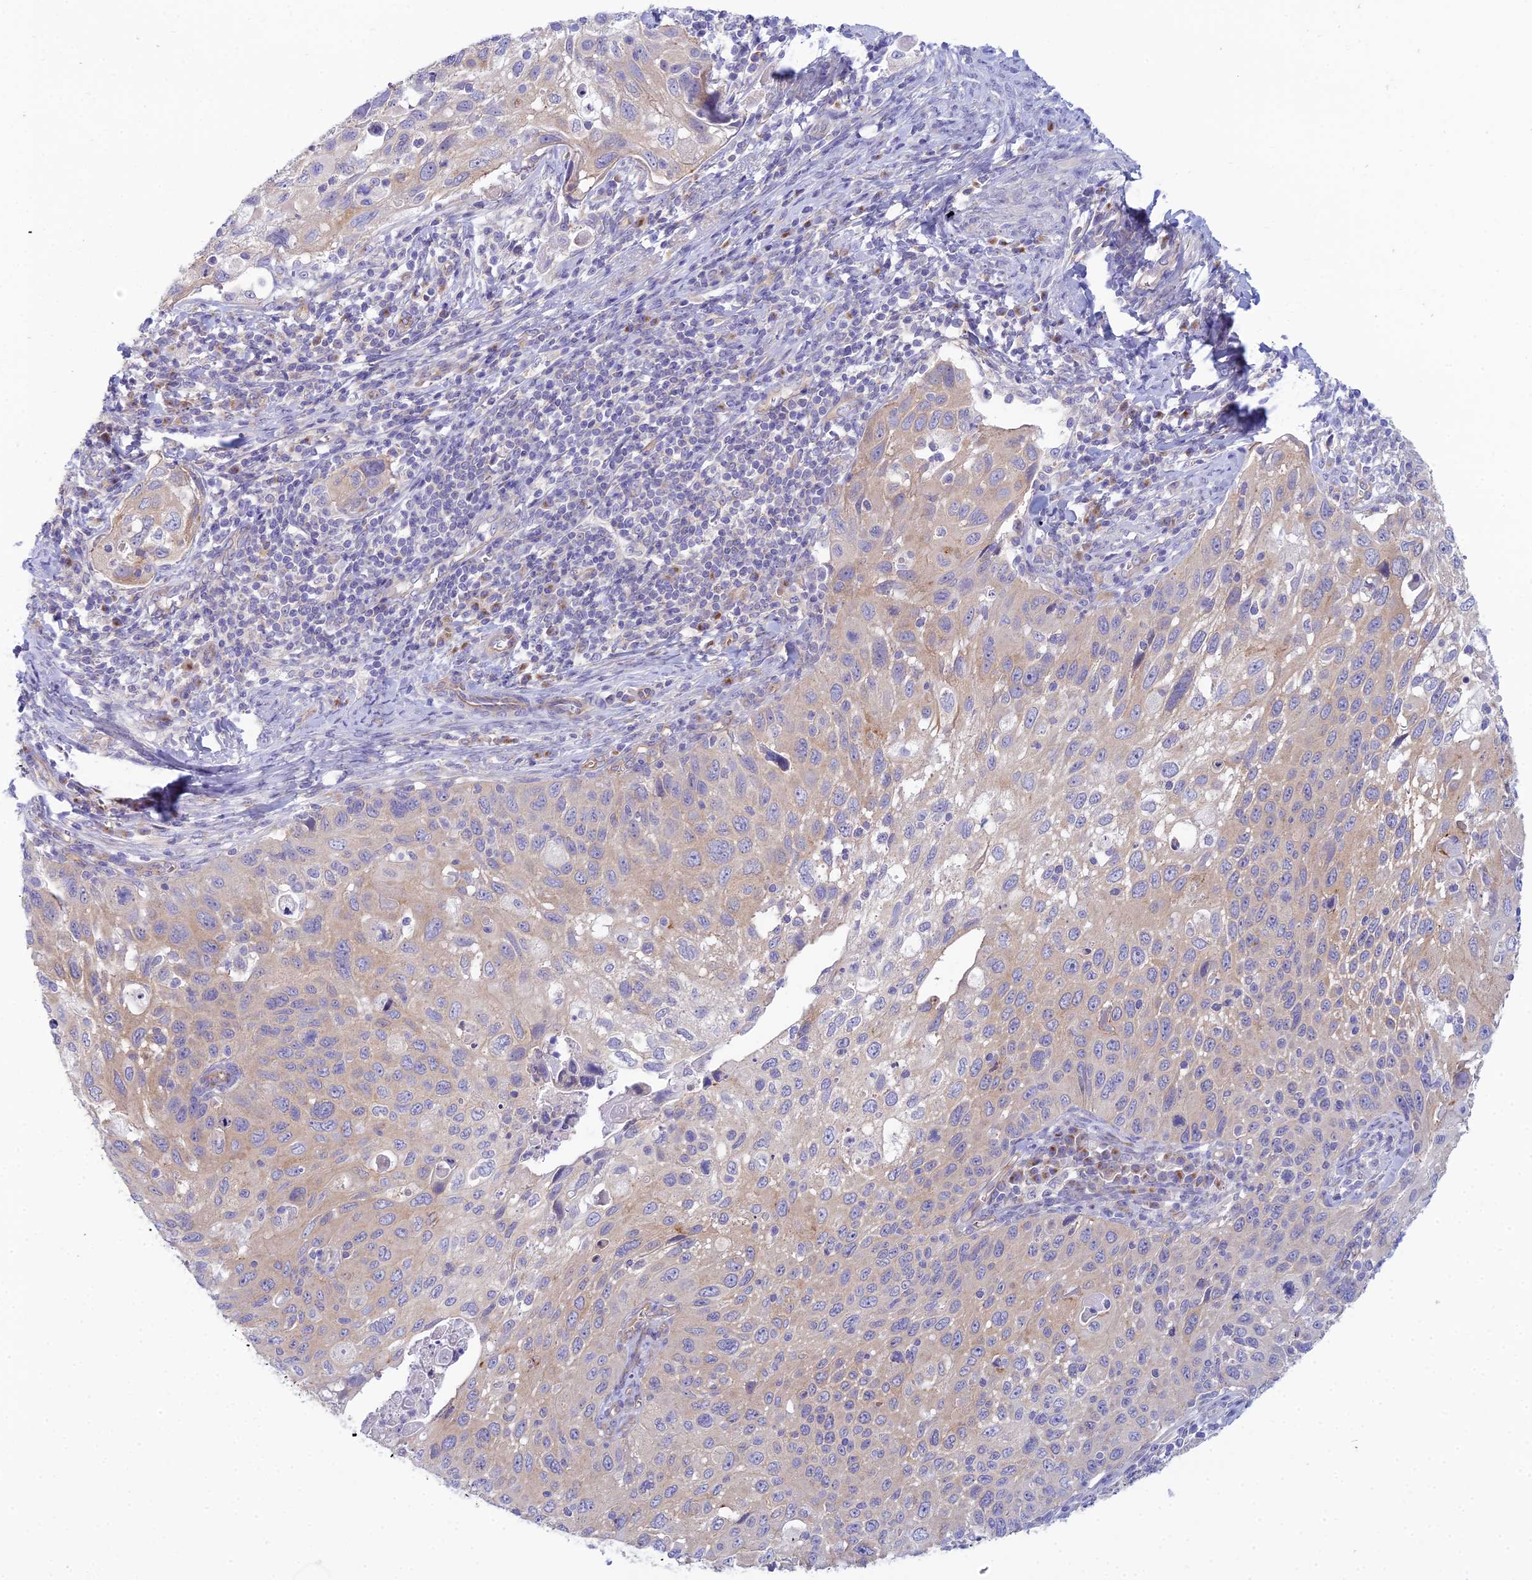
{"staining": {"intensity": "weak", "quantity": "<25%", "location": "cytoplasmic/membranous"}, "tissue": "cervical cancer", "cell_type": "Tumor cells", "image_type": "cancer", "snomed": [{"axis": "morphology", "description": "Squamous cell carcinoma, NOS"}, {"axis": "topography", "description": "Cervix"}], "caption": "Cervical cancer stained for a protein using immunohistochemistry (IHC) demonstrates no expression tumor cells.", "gene": "ZNF564", "patient": {"sex": "female", "age": 70}}